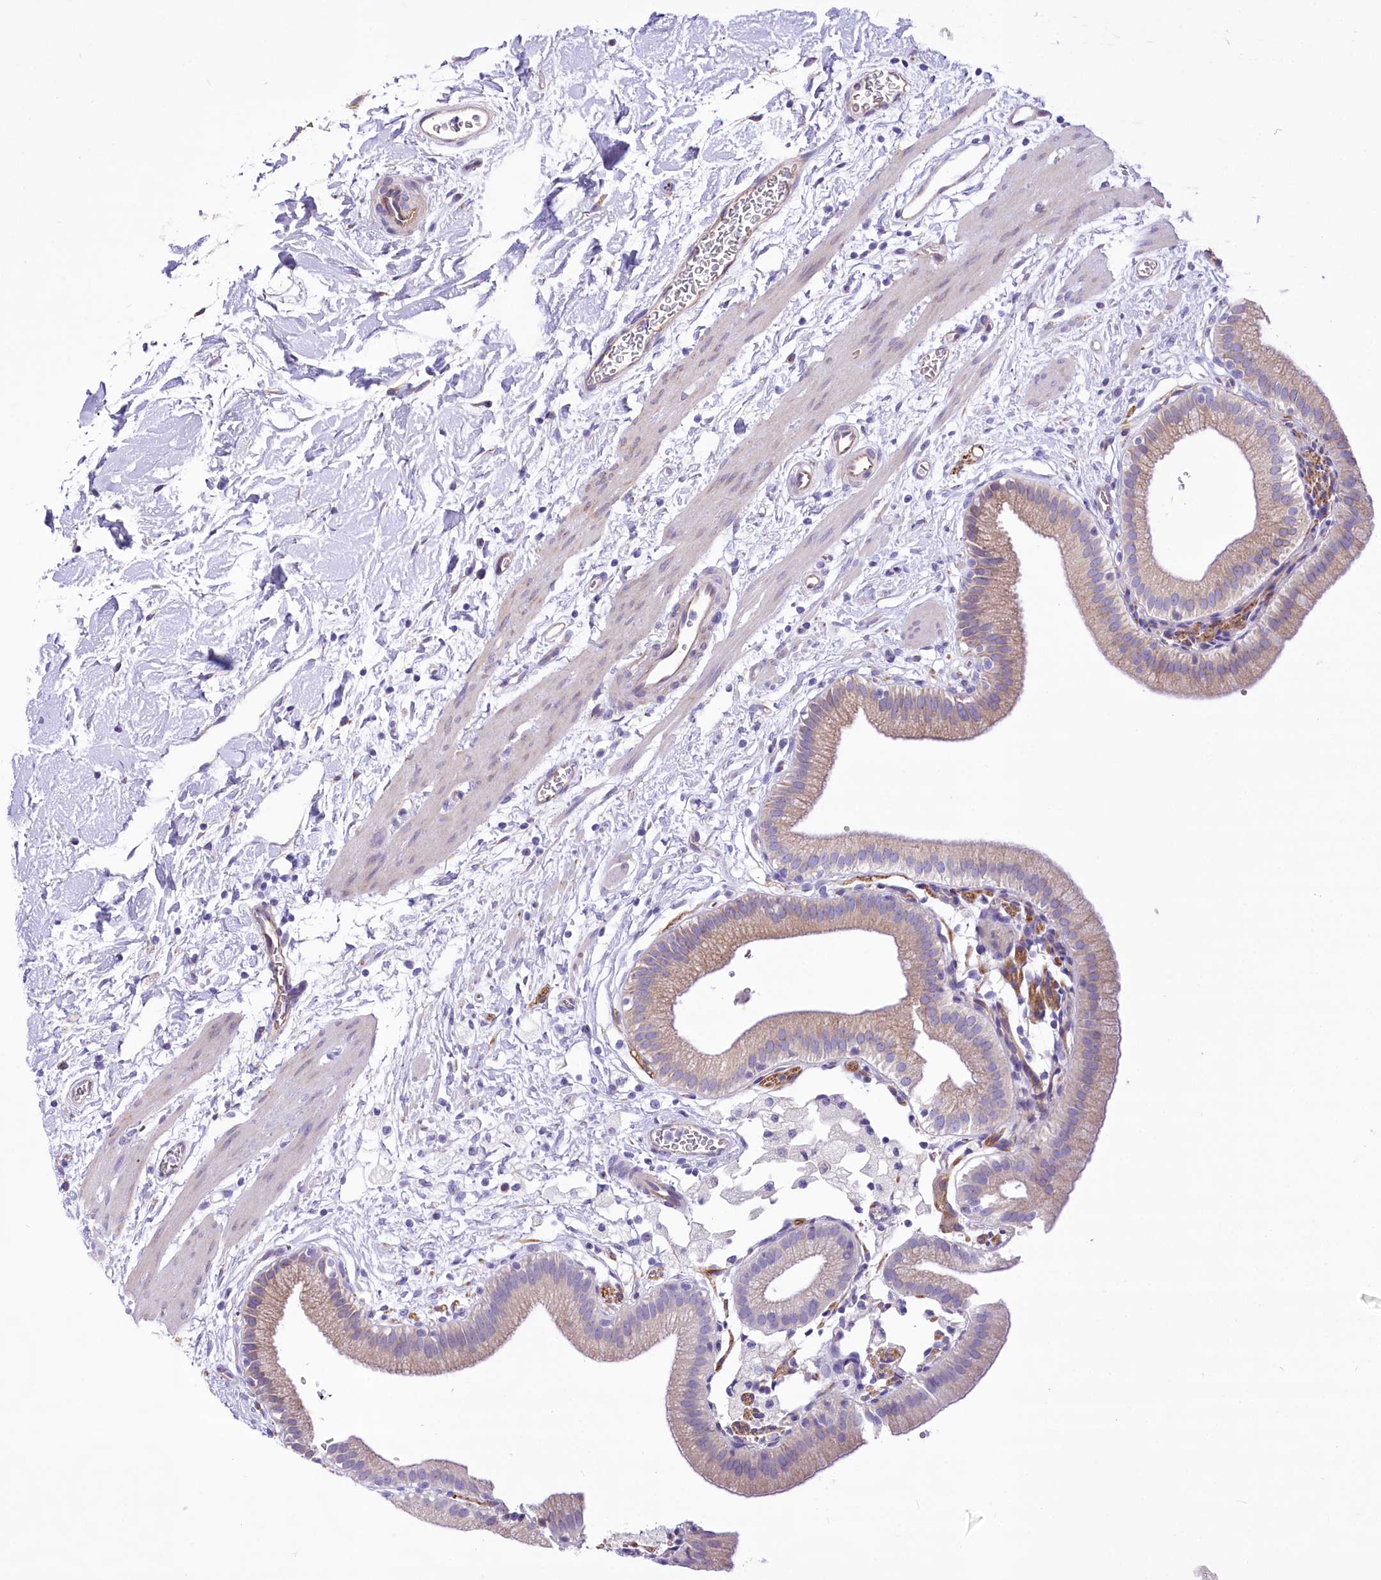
{"staining": {"intensity": "moderate", "quantity": ">75%", "location": "cytoplasmic/membranous"}, "tissue": "gallbladder", "cell_type": "Glandular cells", "image_type": "normal", "snomed": [{"axis": "morphology", "description": "Normal tissue, NOS"}, {"axis": "topography", "description": "Gallbladder"}], "caption": "Protein positivity by immunohistochemistry demonstrates moderate cytoplasmic/membranous expression in approximately >75% of glandular cells in normal gallbladder. (IHC, brightfield microscopy, high magnification).", "gene": "LRRC34", "patient": {"sex": "male", "age": 55}}